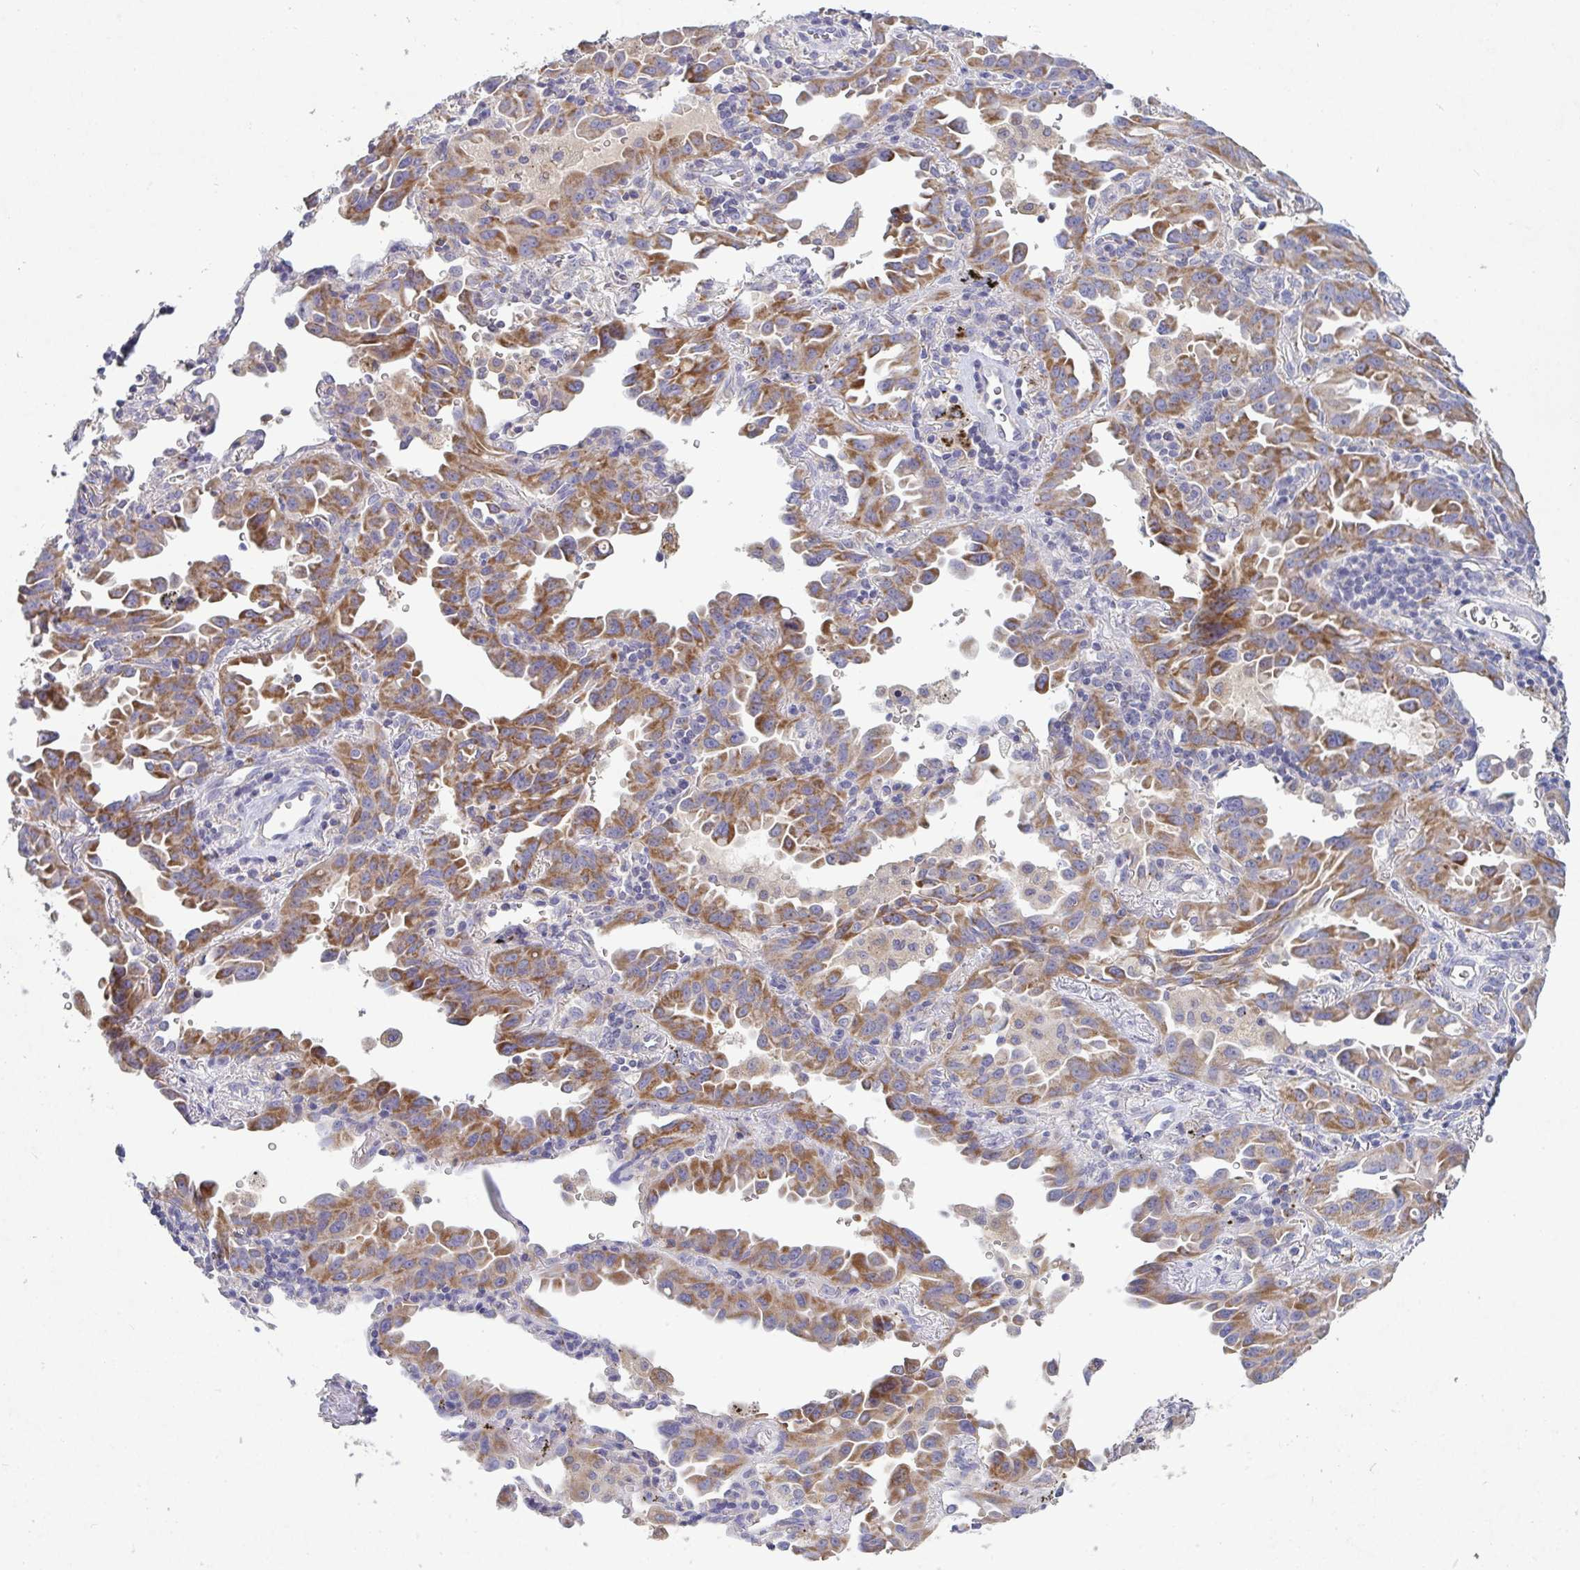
{"staining": {"intensity": "moderate", "quantity": ">75%", "location": "cytoplasmic/membranous"}, "tissue": "lung cancer", "cell_type": "Tumor cells", "image_type": "cancer", "snomed": [{"axis": "morphology", "description": "Adenocarcinoma, NOS"}, {"axis": "topography", "description": "Lung"}], "caption": "Moderate cytoplasmic/membranous staining for a protein is seen in about >75% of tumor cells of lung cancer using IHC.", "gene": "GALNT13", "patient": {"sex": "male", "age": 68}}